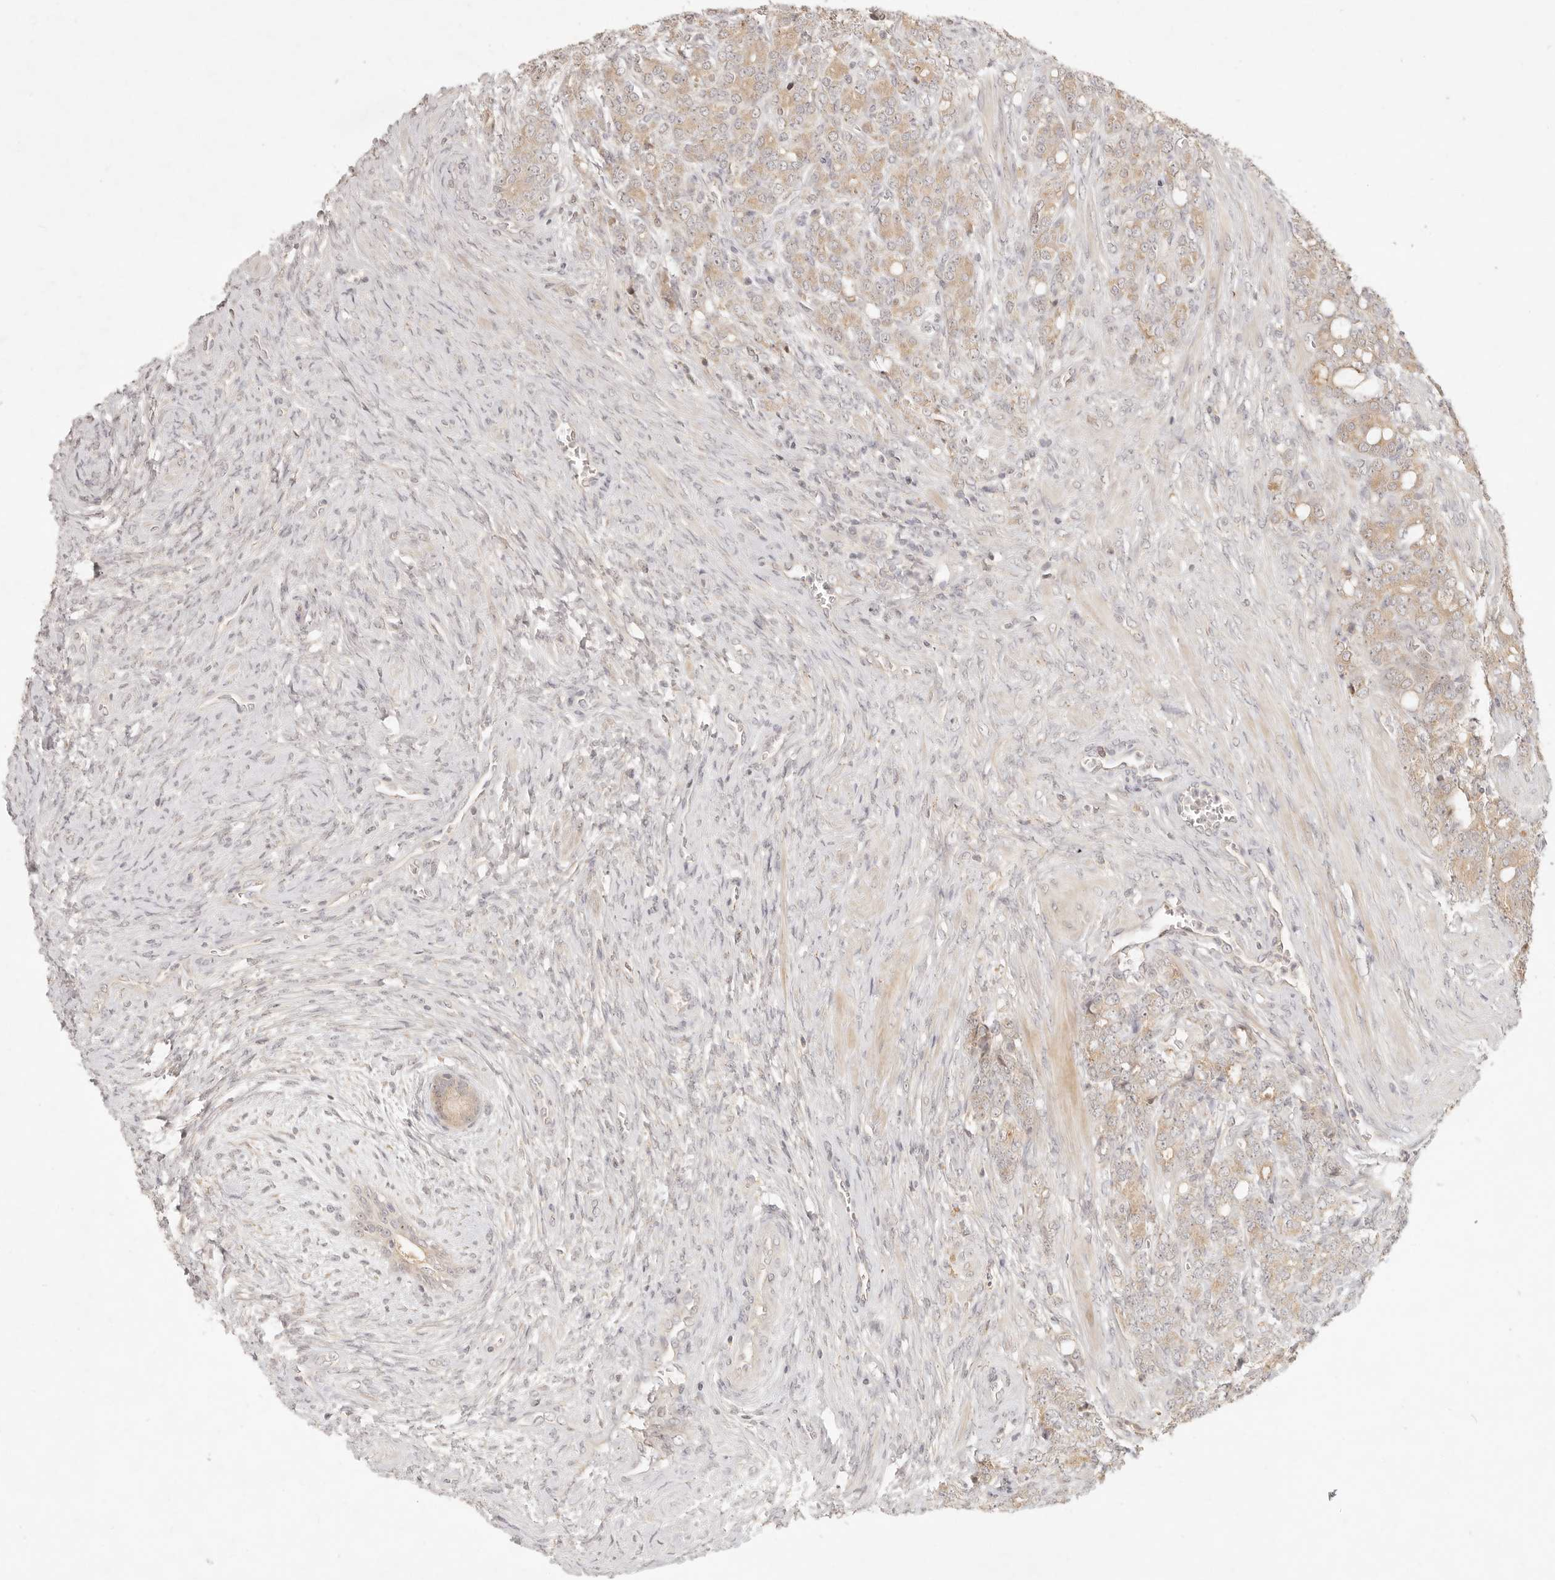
{"staining": {"intensity": "weak", "quantity": ">75%", "location": "cytoplasmic/membranous"}, "tissue": "prostate cancer", "cell_type": "Tumor cells", "image_type": "cancer", "snomed": [{"axis": "morphology", "description": "Adenocarcinoma, High grade"}, {"axis": "topography", "description": "Prostate"}], "caption": "The image displays staining of prostate cancer (high-grade adenocarcinoma), revealing weak cytoplasmic/membranous protein positivity (brown color) within tumor cells. (Stains: DAB (3,3'-diaminobenzidine) in brown, nuclei in blue, Microscopy: brightfield microscopy at high magnification).", "gene": "UBXN11", "patient": {"sex": "male", "age": 62}}